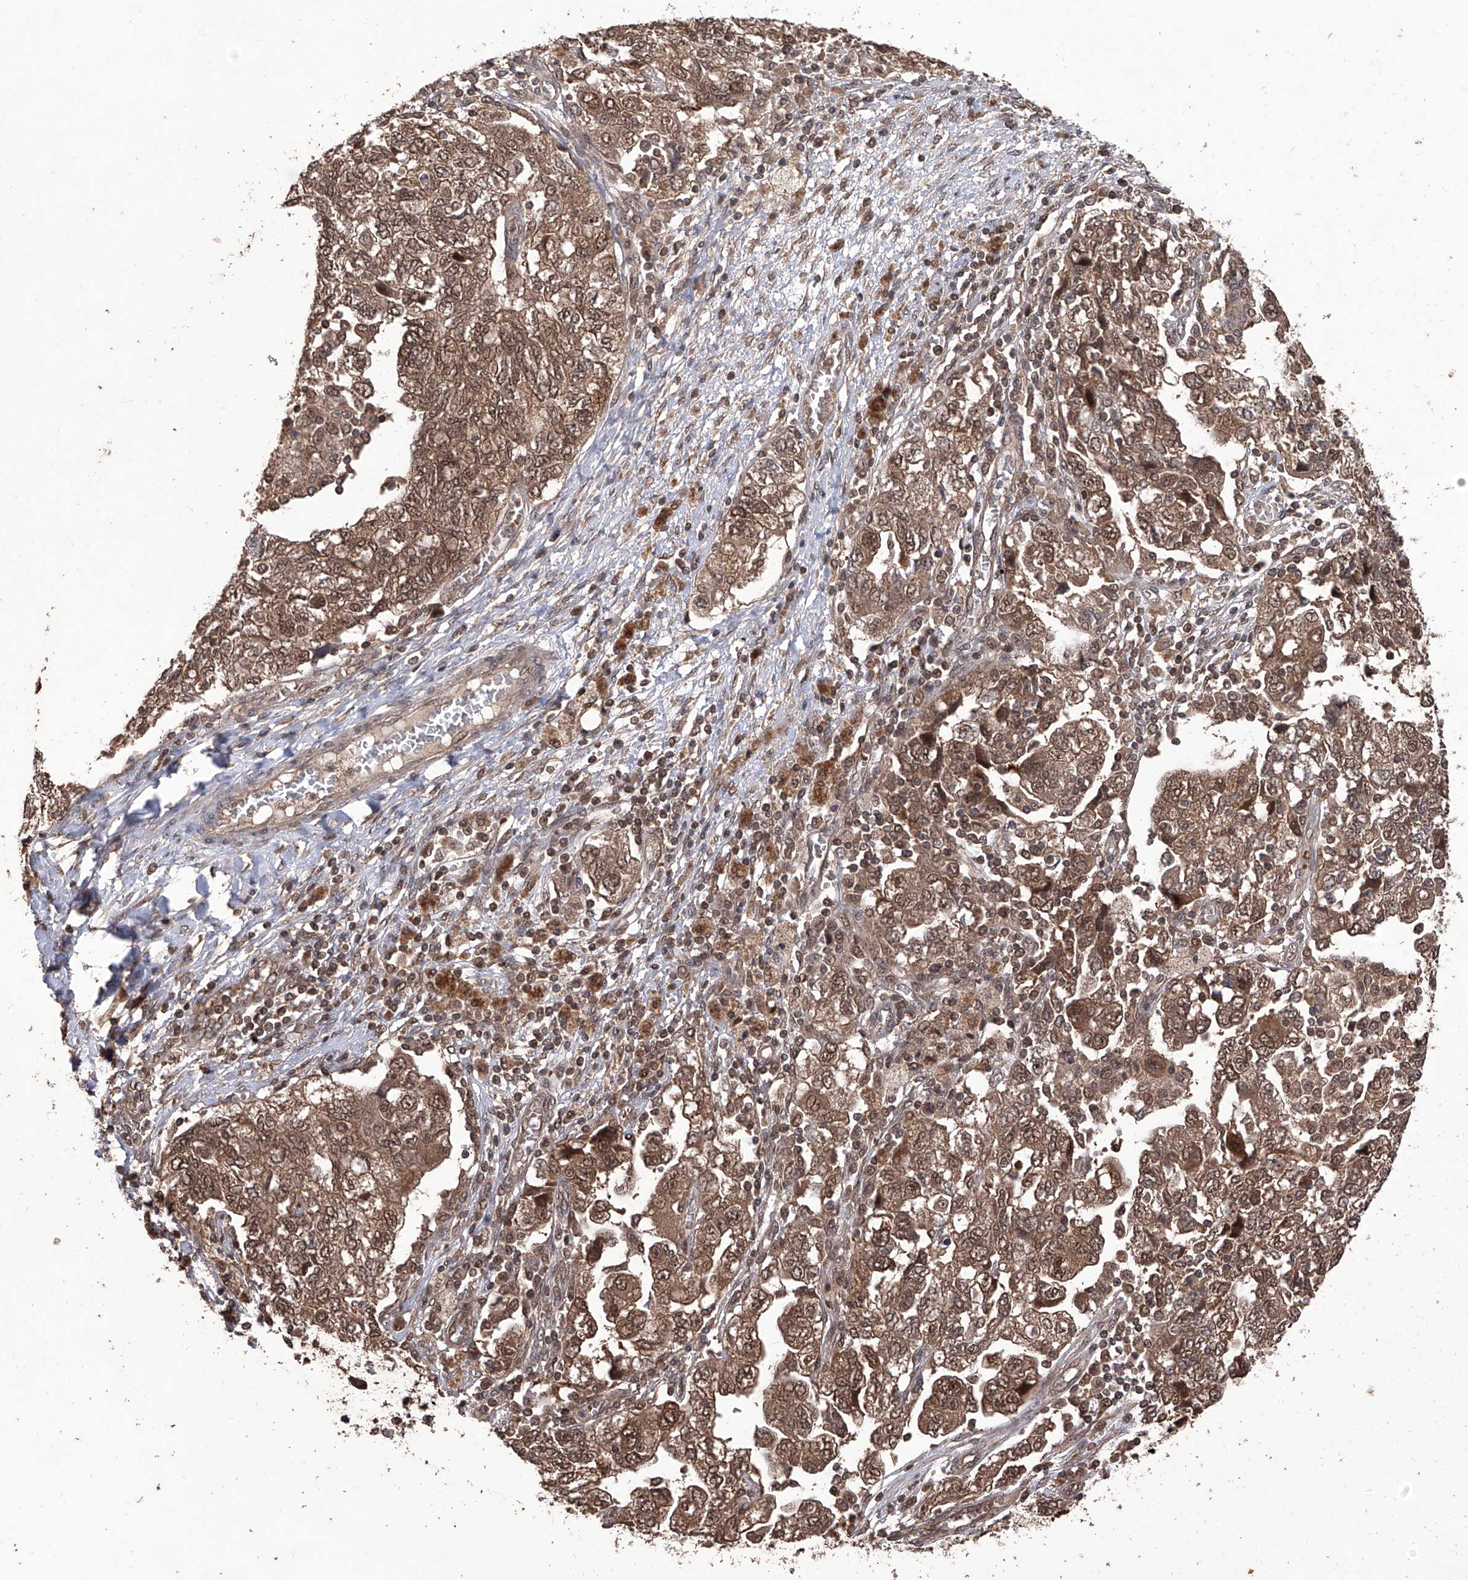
{"staining": {"intensity": "moderate", "quantity": ">75%", "location": "cytoplasmic/membranous,nuclear"}, "tissue": "ovarian cancer", "cell_type": "Tumor cells", "image_type": "cancer", "snomed": [{"axis": "morphology", "description": "Carcinoma, NOS"}, {"axis": "morphology", "description": "Cystadenocarcinoma, serous, NOS"}, {"axis": "topography", "description": "Ovary"}], "caption": "A histopathology image of ovarian cancer stained for a protein reveals moderate cytoplasmic/membranous and nuclear brown staining in tumor cells.", "gene": "LYSMD4", "patient": {"sex": "female", "age": 69}}